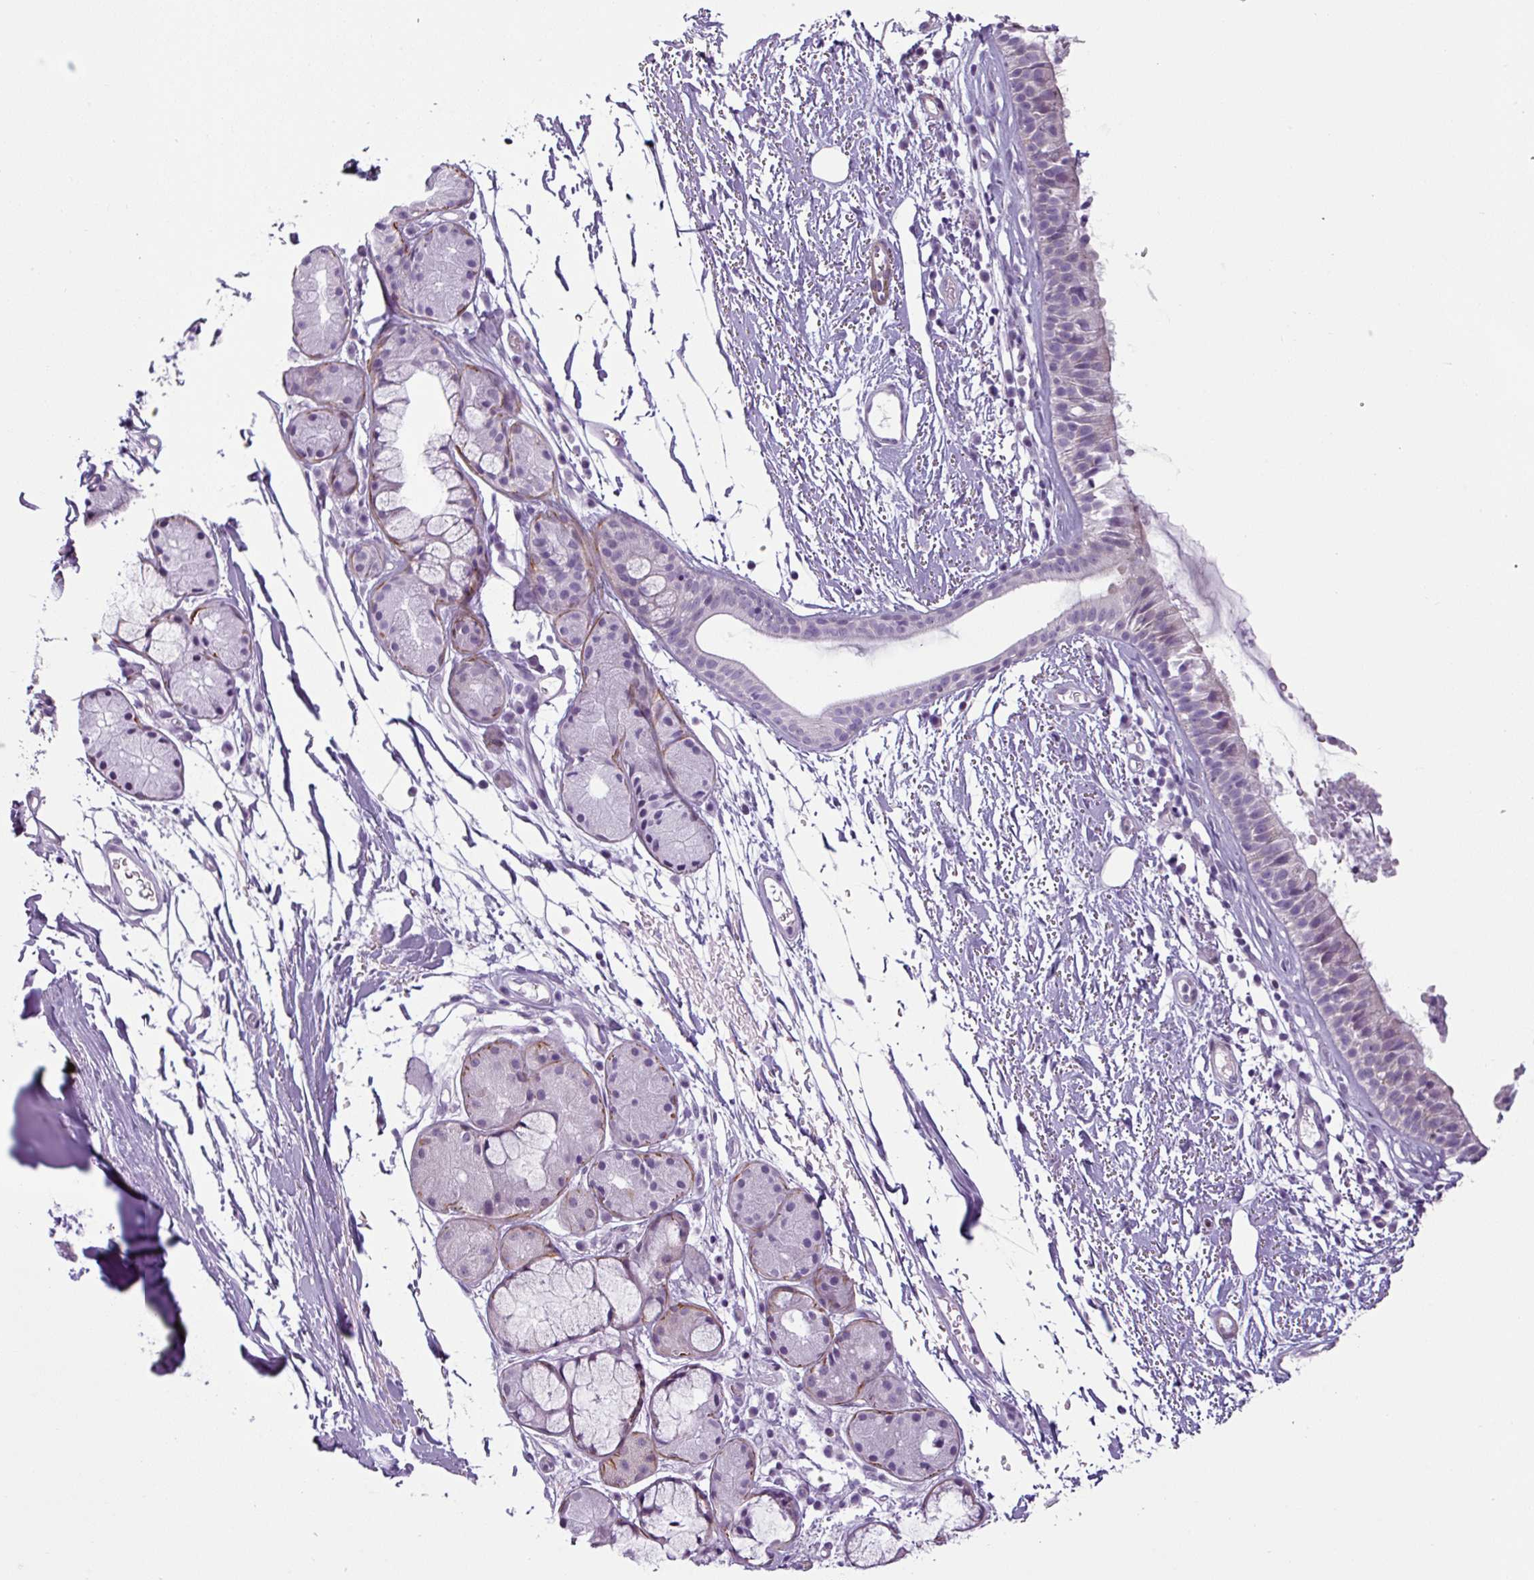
{"staining": {"intensity": "negative", "quantity": "none", "location": "none"}, "tissue": "nasopharynx", "cell_type": "Respiratory epithelial cells", "image_type": "normal", "snomed": [{"axis": "morphology", "description": "Normal tissue, NOS"}, {"axis": "topography", "description": "Cartilage tissue"}, {"axis": "topography", "description": "Nasopharynx"}], "caption": "Photomicrograph shows no protein expression in respiratory epithelial cells of benign nasopharynx. (DAB immunohistochemistry visualized using brightfield microscopy, high magnification).", "gene": "ATP10A", "patient": {"sex": "male", "age": 56}}